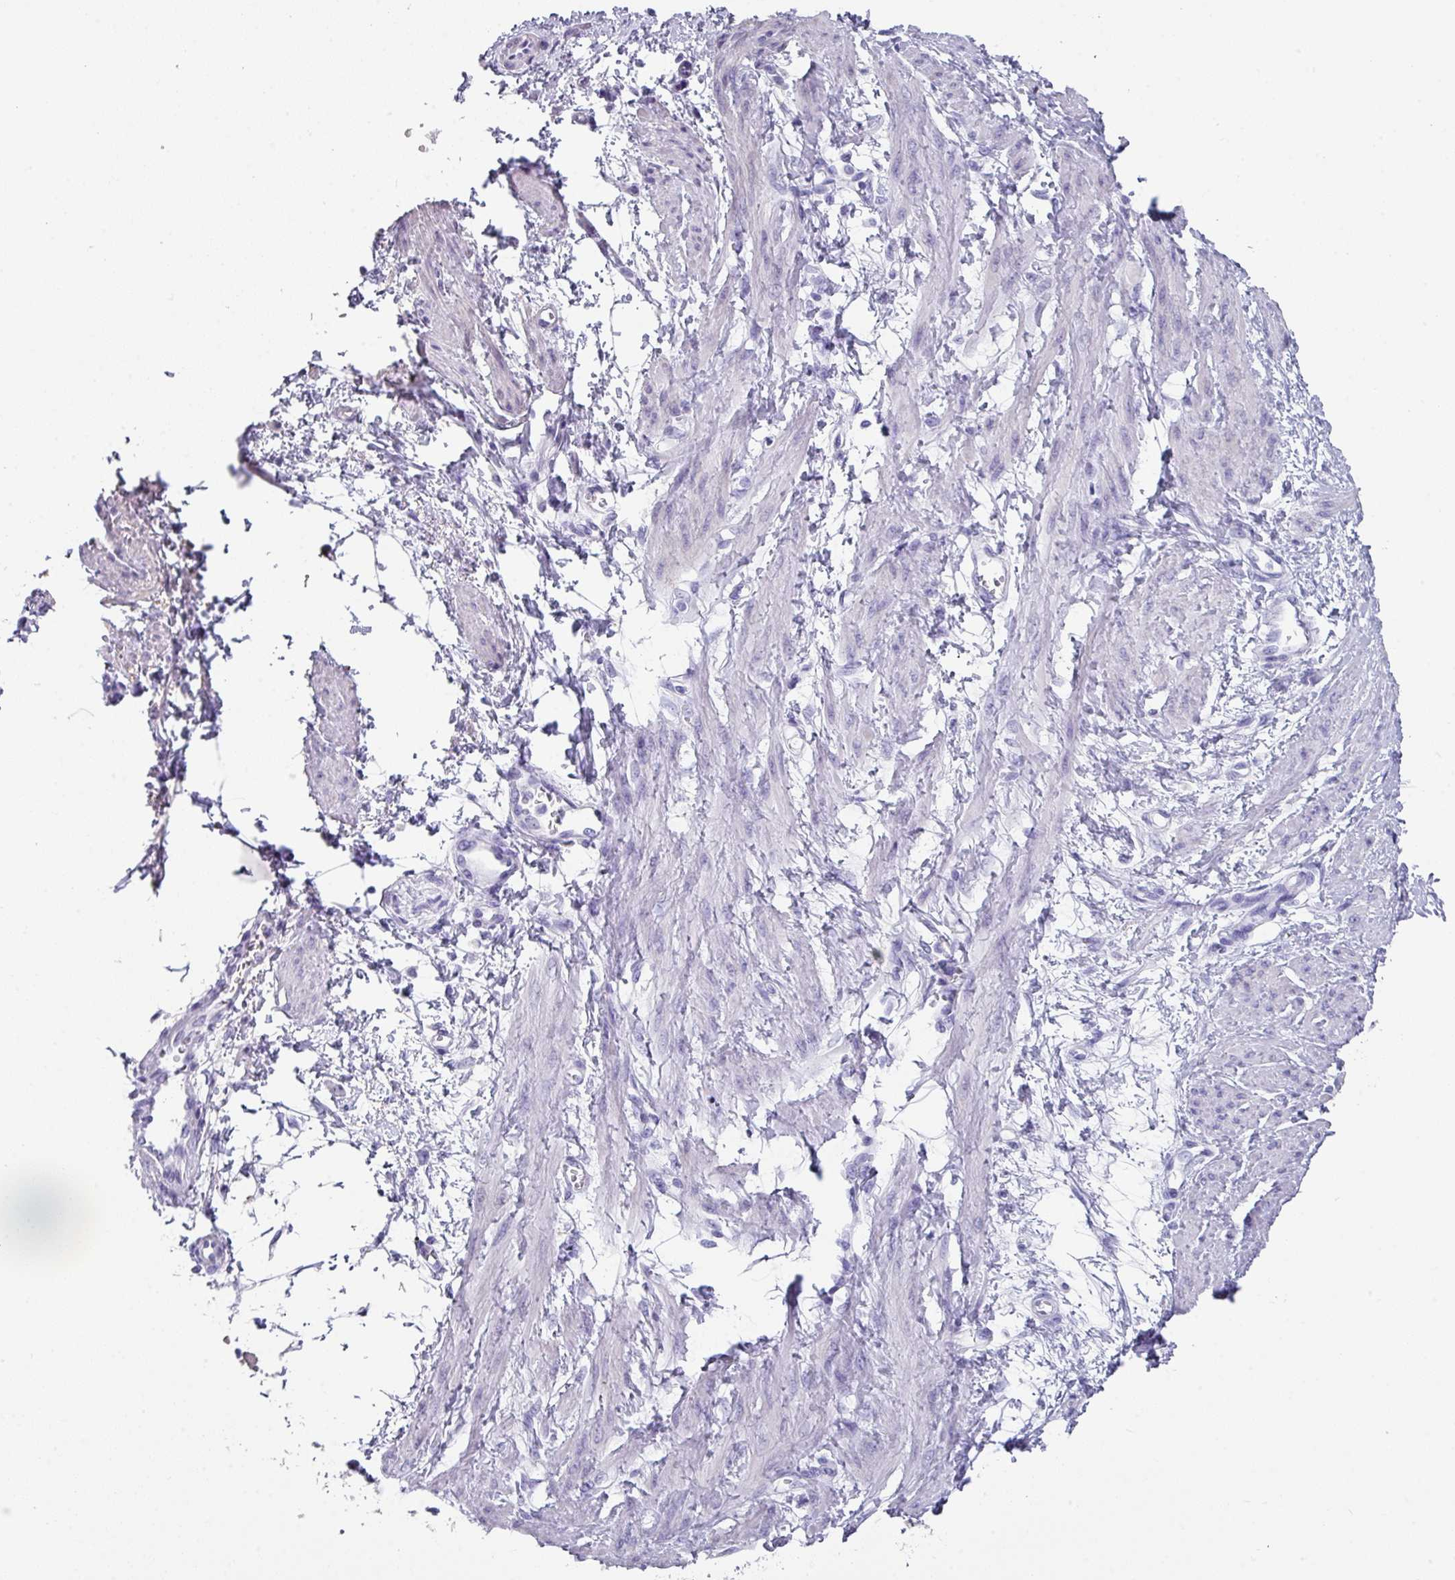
{"staining": {"intensity": "weak", "quantity": "25%-75%", "location": "cytoplasmic/membranous"}, "tissue": "smooth muscle", "cell_type": "Smooth muscle cells", "image_type": "normal", "snomed": [{"axis": "morphology", "description": "Normal tissue, NOS"}, {"axis": "topography", "description": "Smooth muscle"}, {"axis": "topography", "description": "Uterus"}], "caption": "This image exhibits immunohistochemistry staining of unremarkable smooth muscle, with low weak cytoplasmic/membranous expression in approximately 25%-75% of smooth muscle cells.", "gene": "PEX10", "patient": {"sex": "female", "age": 39}}